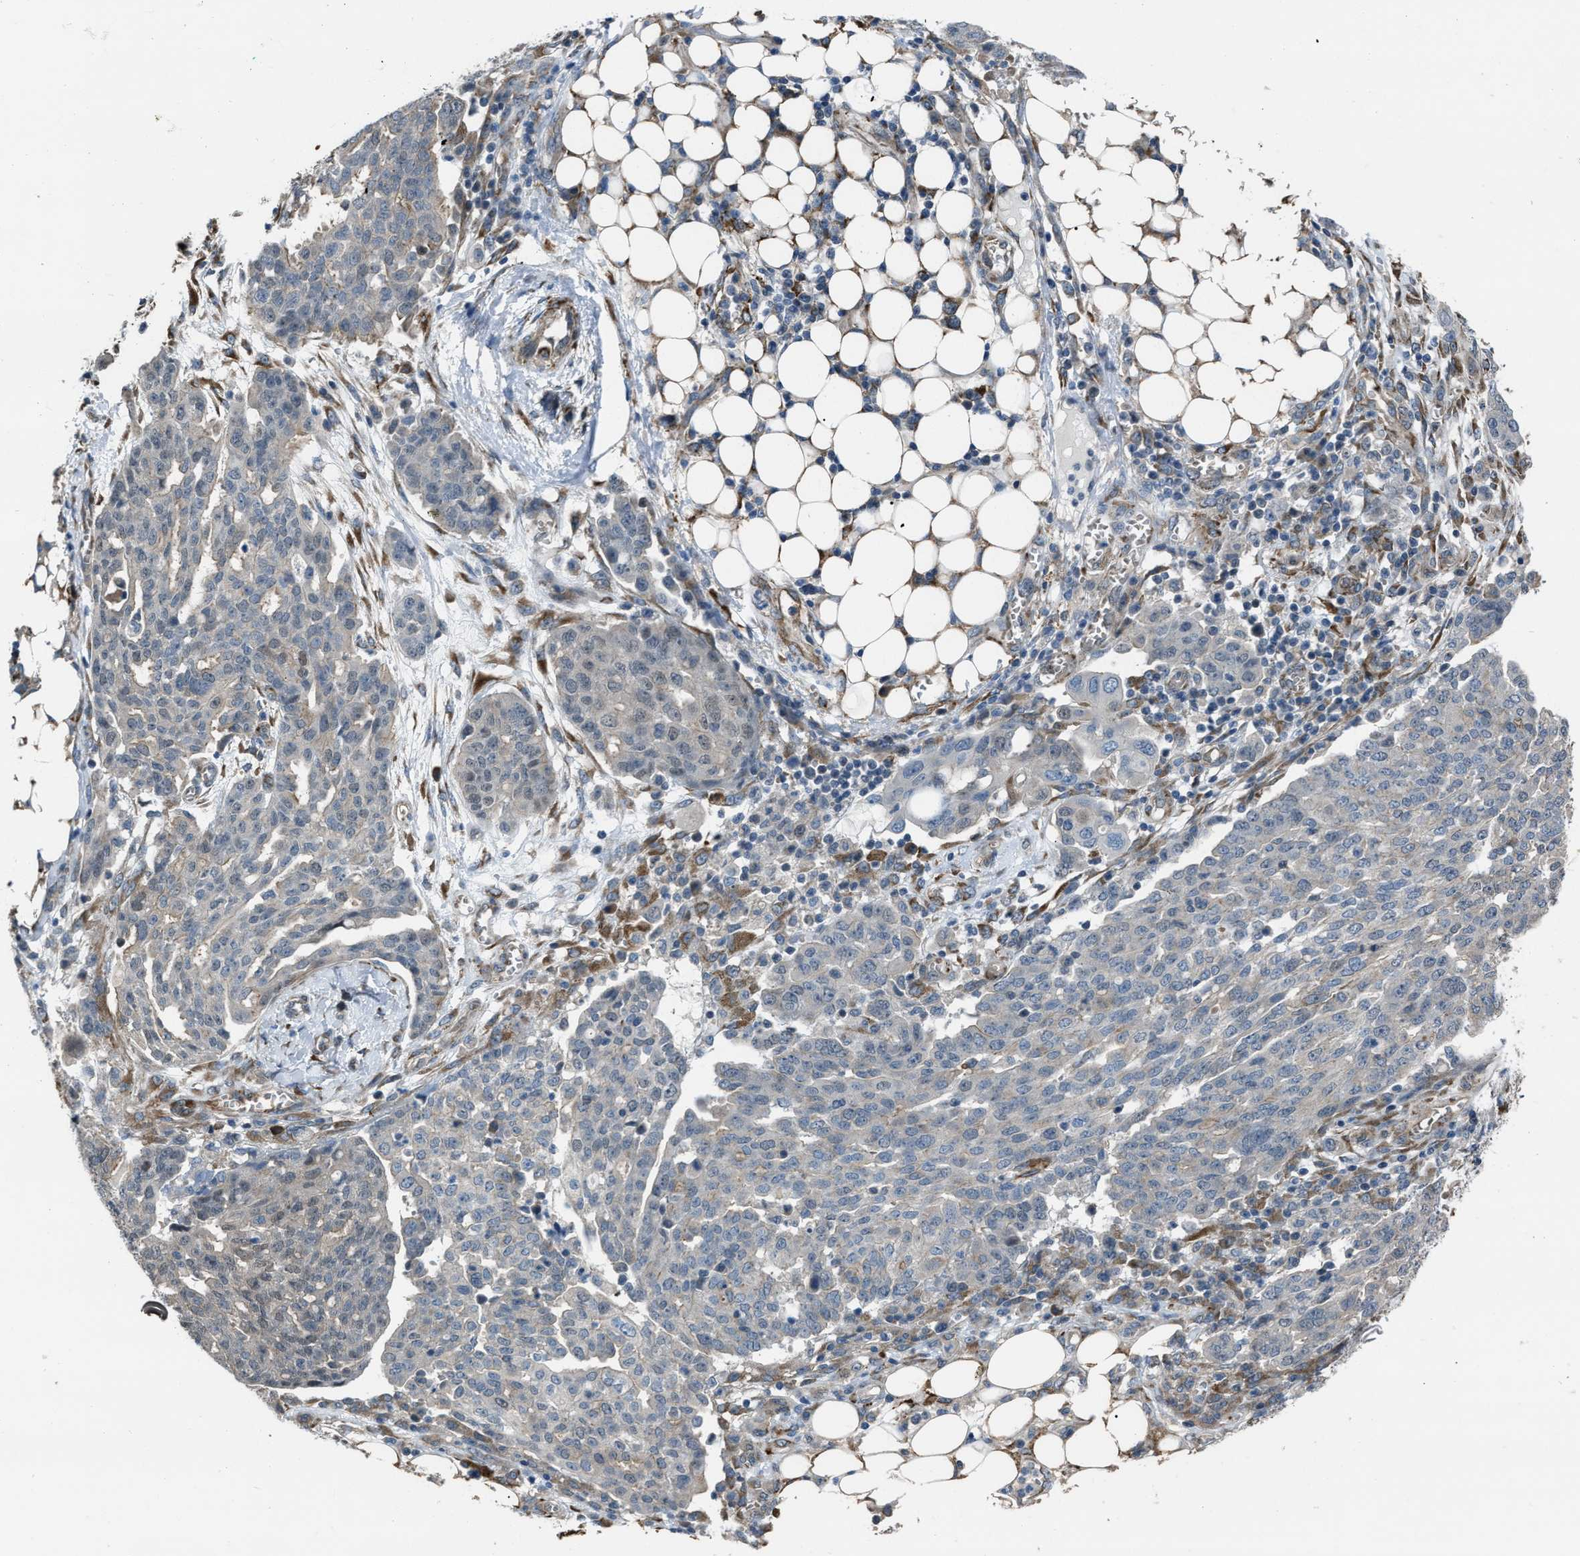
{"staining": {"intensity": "weak", "quantity": "<25%", "location": "cytoplasmic/membranous"}, "tissue": "ovarian cancer", "cell_type": "Tumor cells", "image_type": "cancer", "snomed": [{"axis": "morphology", "description": "Cystadenocarcinoma, serous, NOS"}, {"axis": "topography", "description": "Soft tissue"}, {"axis": "topography", "description": "Ovary"}], "caption": "High power microscopy photomicrograph of an immunohistochemistry (IHC) histopathology image of ovarian serous cystadenocarcinoma, revealing no significant positivity in tumor cells. (Stains: DAB (3,3'-diaminobenzidine) IHC with hematoxylin counter stain, Microscopy: brightfield microscopy at high magnification).", "gene": "SELENOM", "patient": {"sex": "female", "age": 57}}